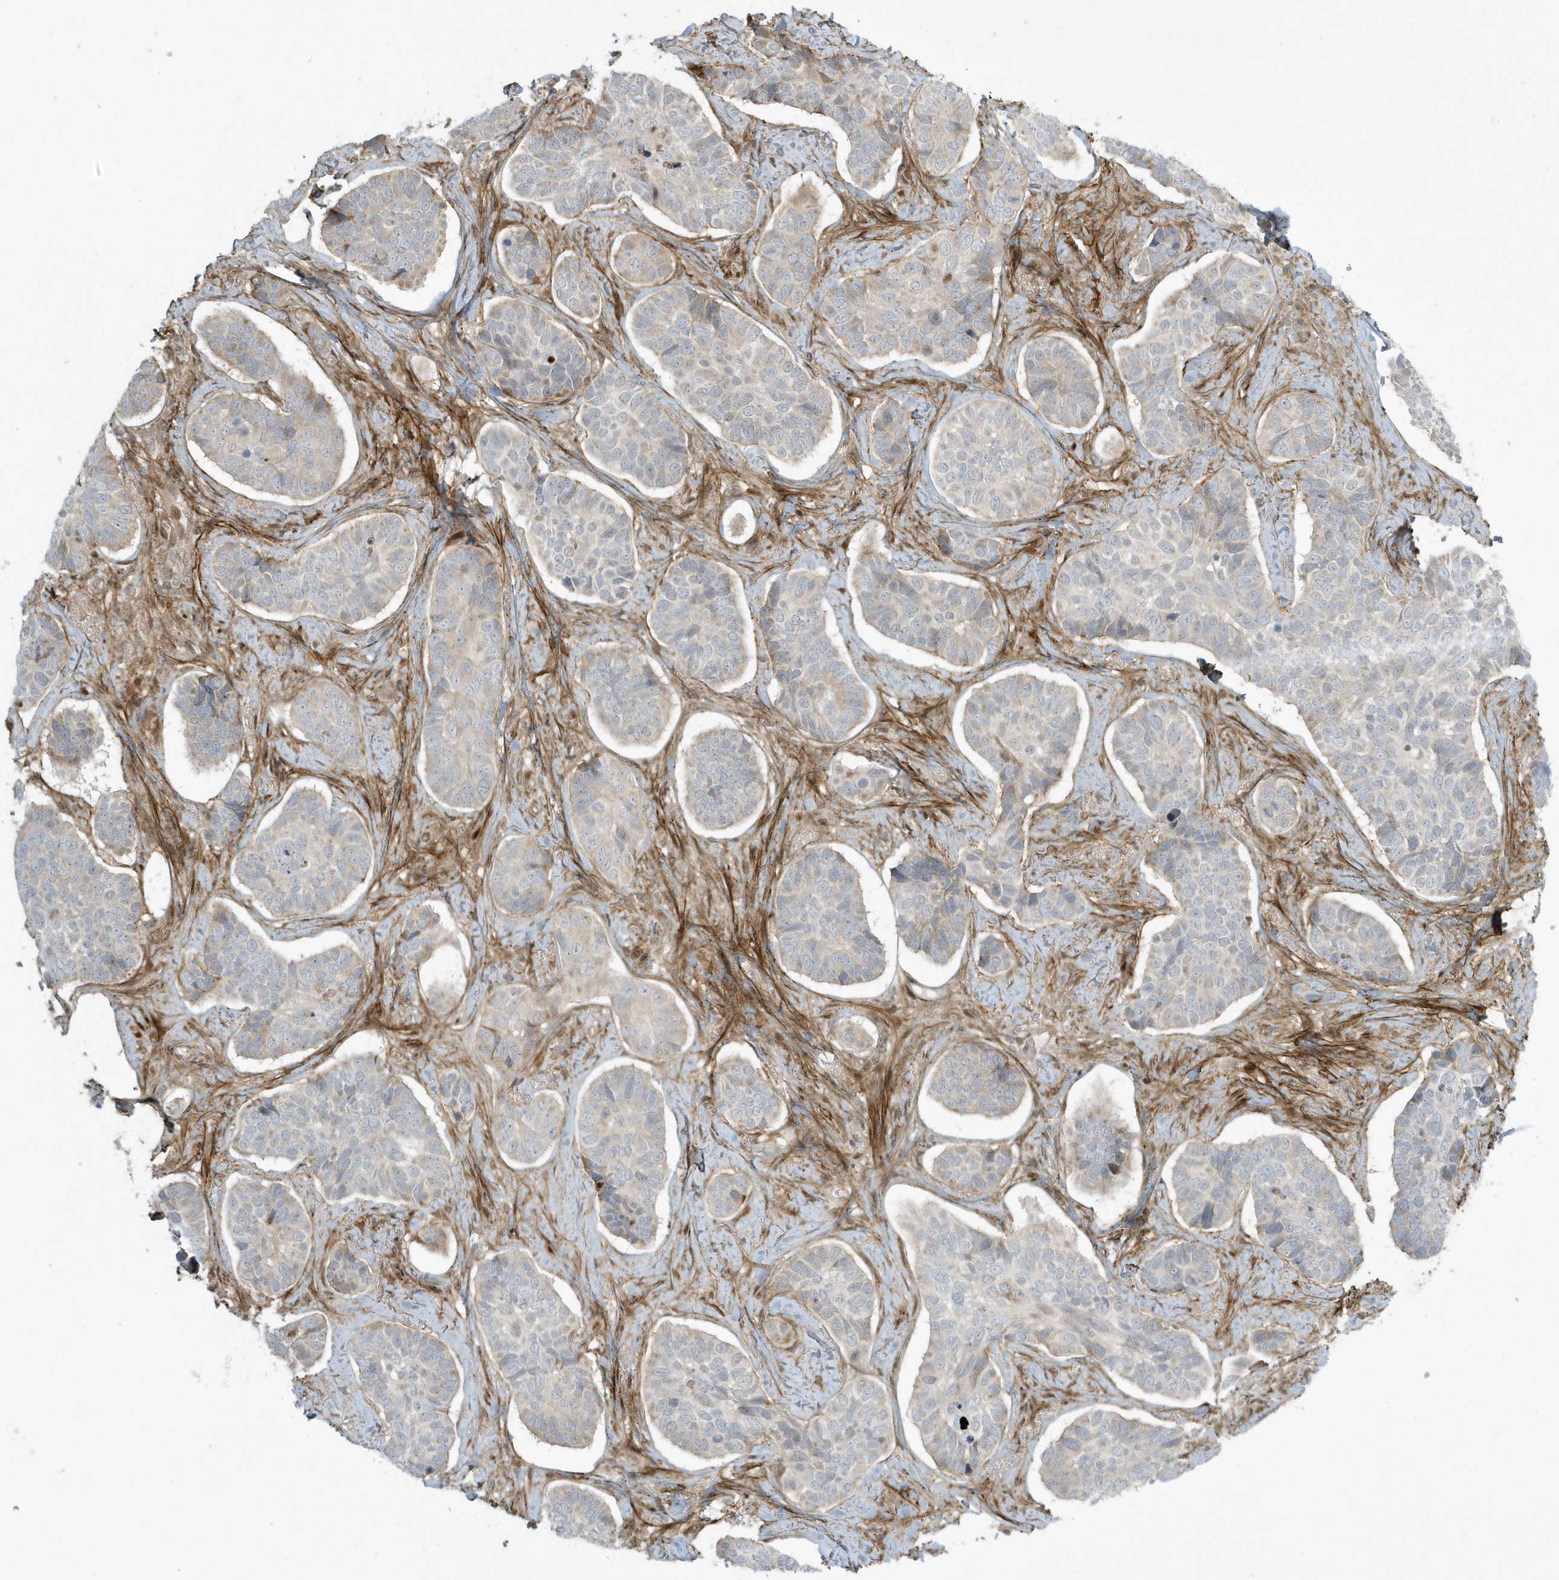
{"staining": {"intensity": "weak", "quantity": "<25%", "location": "cytoplasmic/membranous"}, "tissue": "skin cancer", "cell_type": "Tumor cells", "image_type": "cancer", "snomed": [{"axis": "morphology", "description": "Basal cell carcinoma"}, {"axis": "topography", "description": "Skin"}], "caption": "Immunohistochemistry (IHC) of skin basal cell carcinoma reveals no positivity in tumor cells.", "gene": "MASP2", "patient": {"sex": "male", "age": 62}}